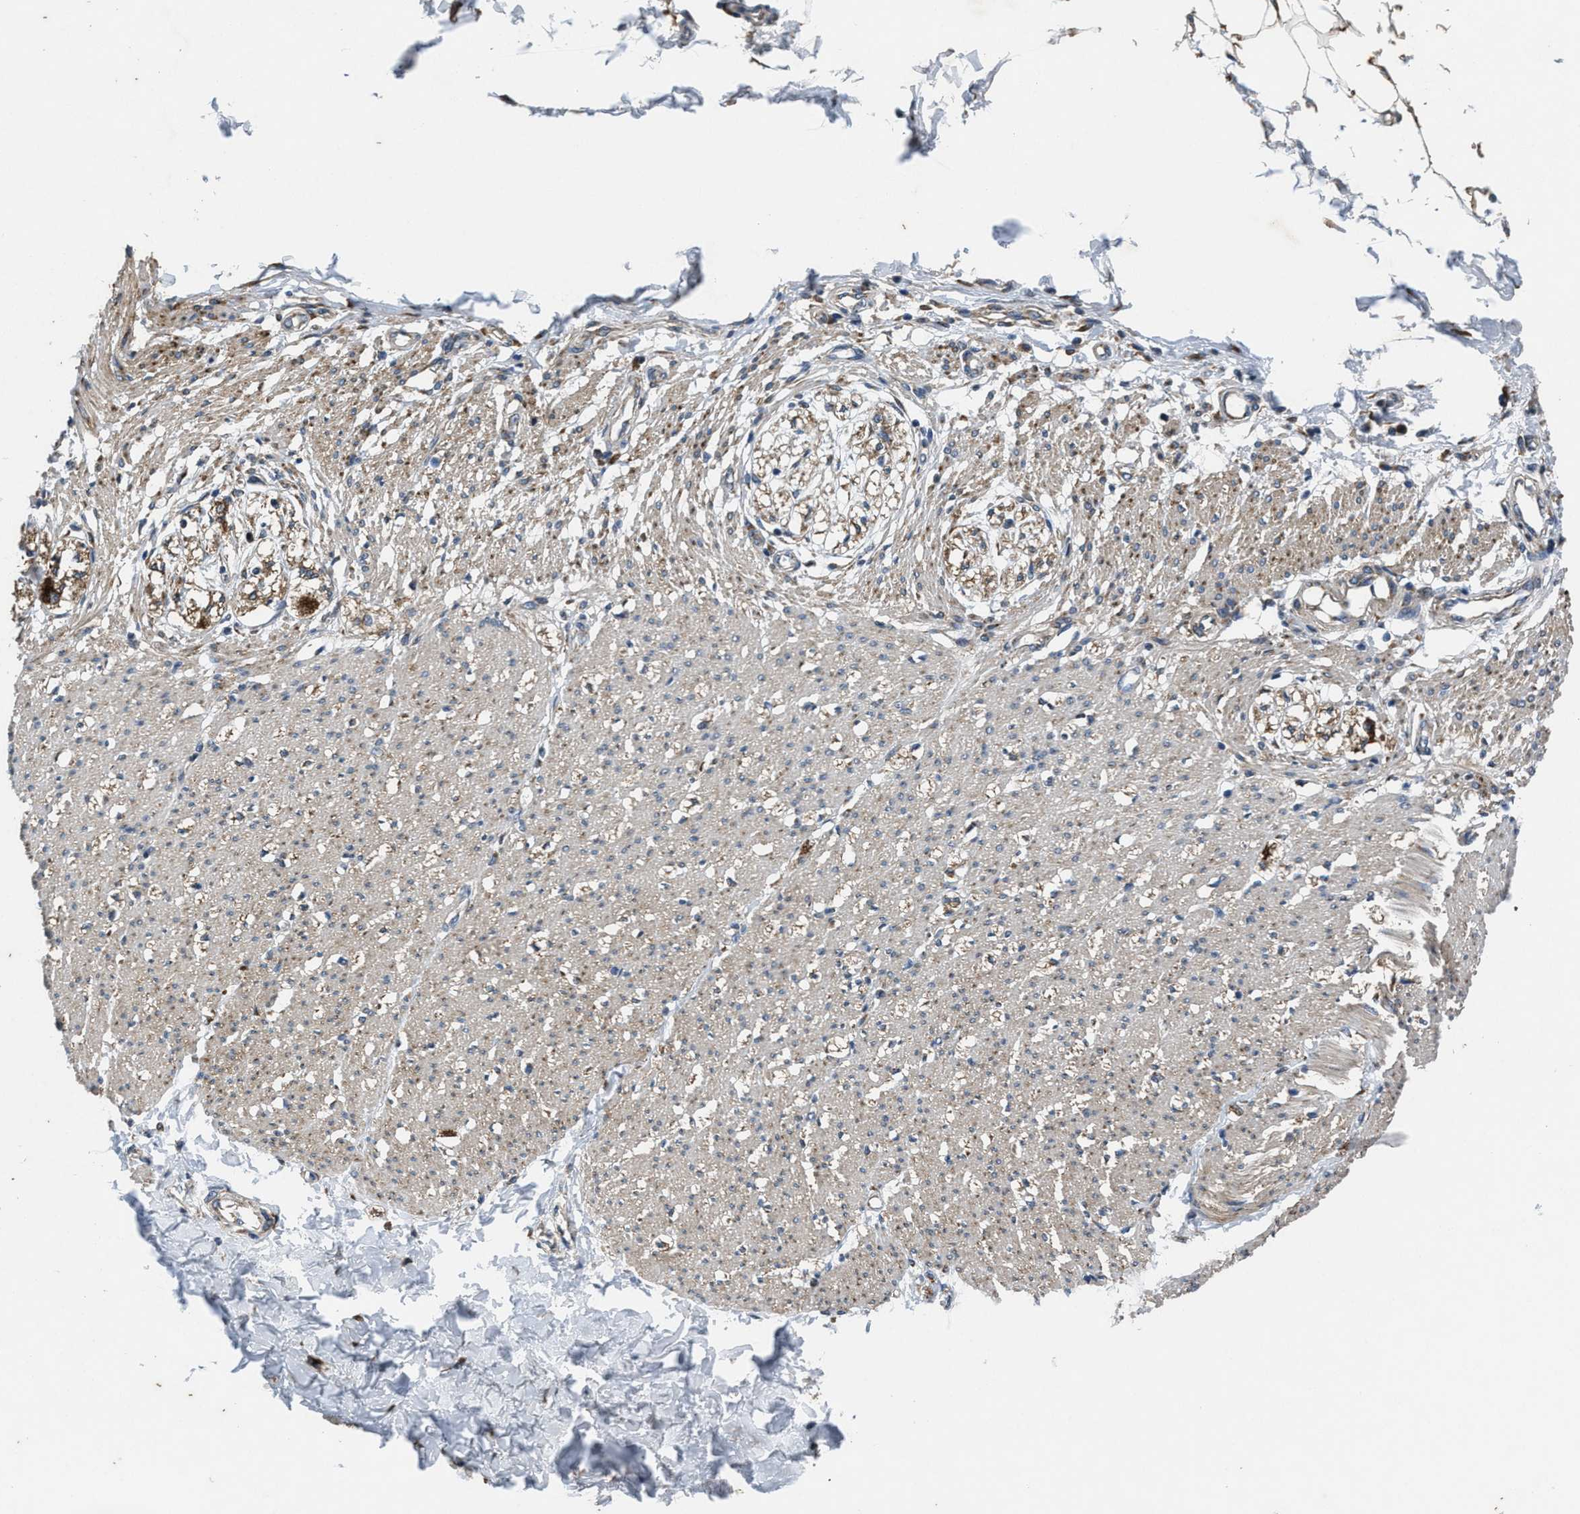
{"staining": {"intensity": "moderate", "quantity": "25%-75%", "location": "cytoplasmic/membranous"}, "tissue": "smooth muscle", "cell_type": "Smooth muscle cells", "image_type": "normal", "snomed": [{"axis": "morphology", "description": "Normal tissue, NOS"}, {"axis": "morphology", "description": "Adenocarcinoma, NOS"}, {"axis": "topography", "description": "Colon"}, {"axis": "topography", "description": "Peripheral nerve tissue"}], "caption": "A medium amount of moderate cytoplasmic/membranous expression is appreciated in approximately 25%-75% of smooth muscle cells in normal smooth muscle.", "gene": "PDP1", "patient": {"sex": "male", "age": 14}}